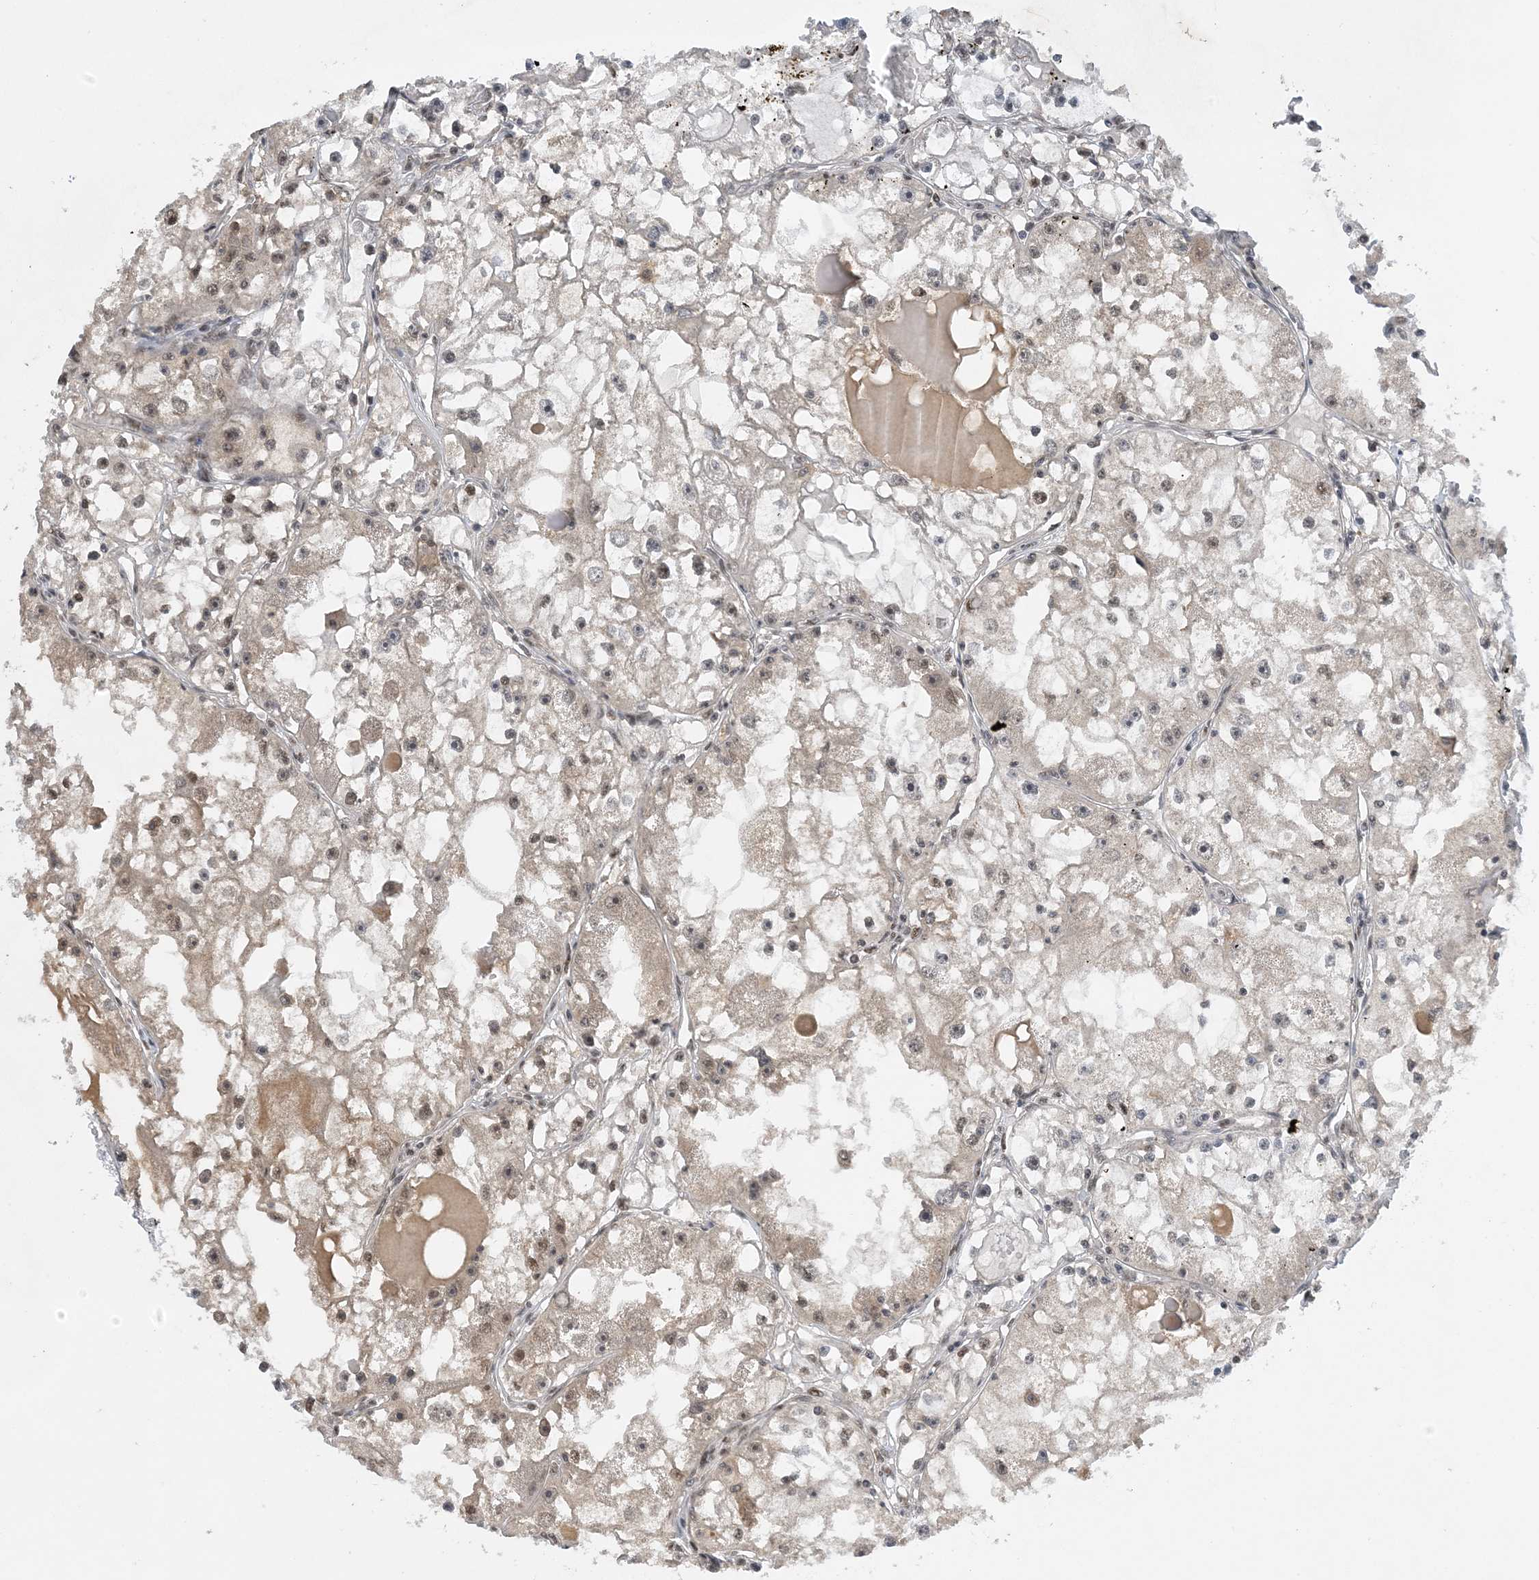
{"staining": {"intensity": "moderate", "quantity": "<25%", "location": "nuclear"}, "tissue": "renal cancer", "cell_type": "Tumor cells", "image_type": "cancer", "snomed": [{"axis": "morphology", "description": "Adenocarcinoma, NOS"}, {"axis": "topography", "description": "Kidney"}], "caption": "A brown stain labels moderate nuclear positivity of a protein in adenocarcinoma (renal) tumor cells.", "gene": "ACYP2", "patient": {"sex": "male", "age": 56}}